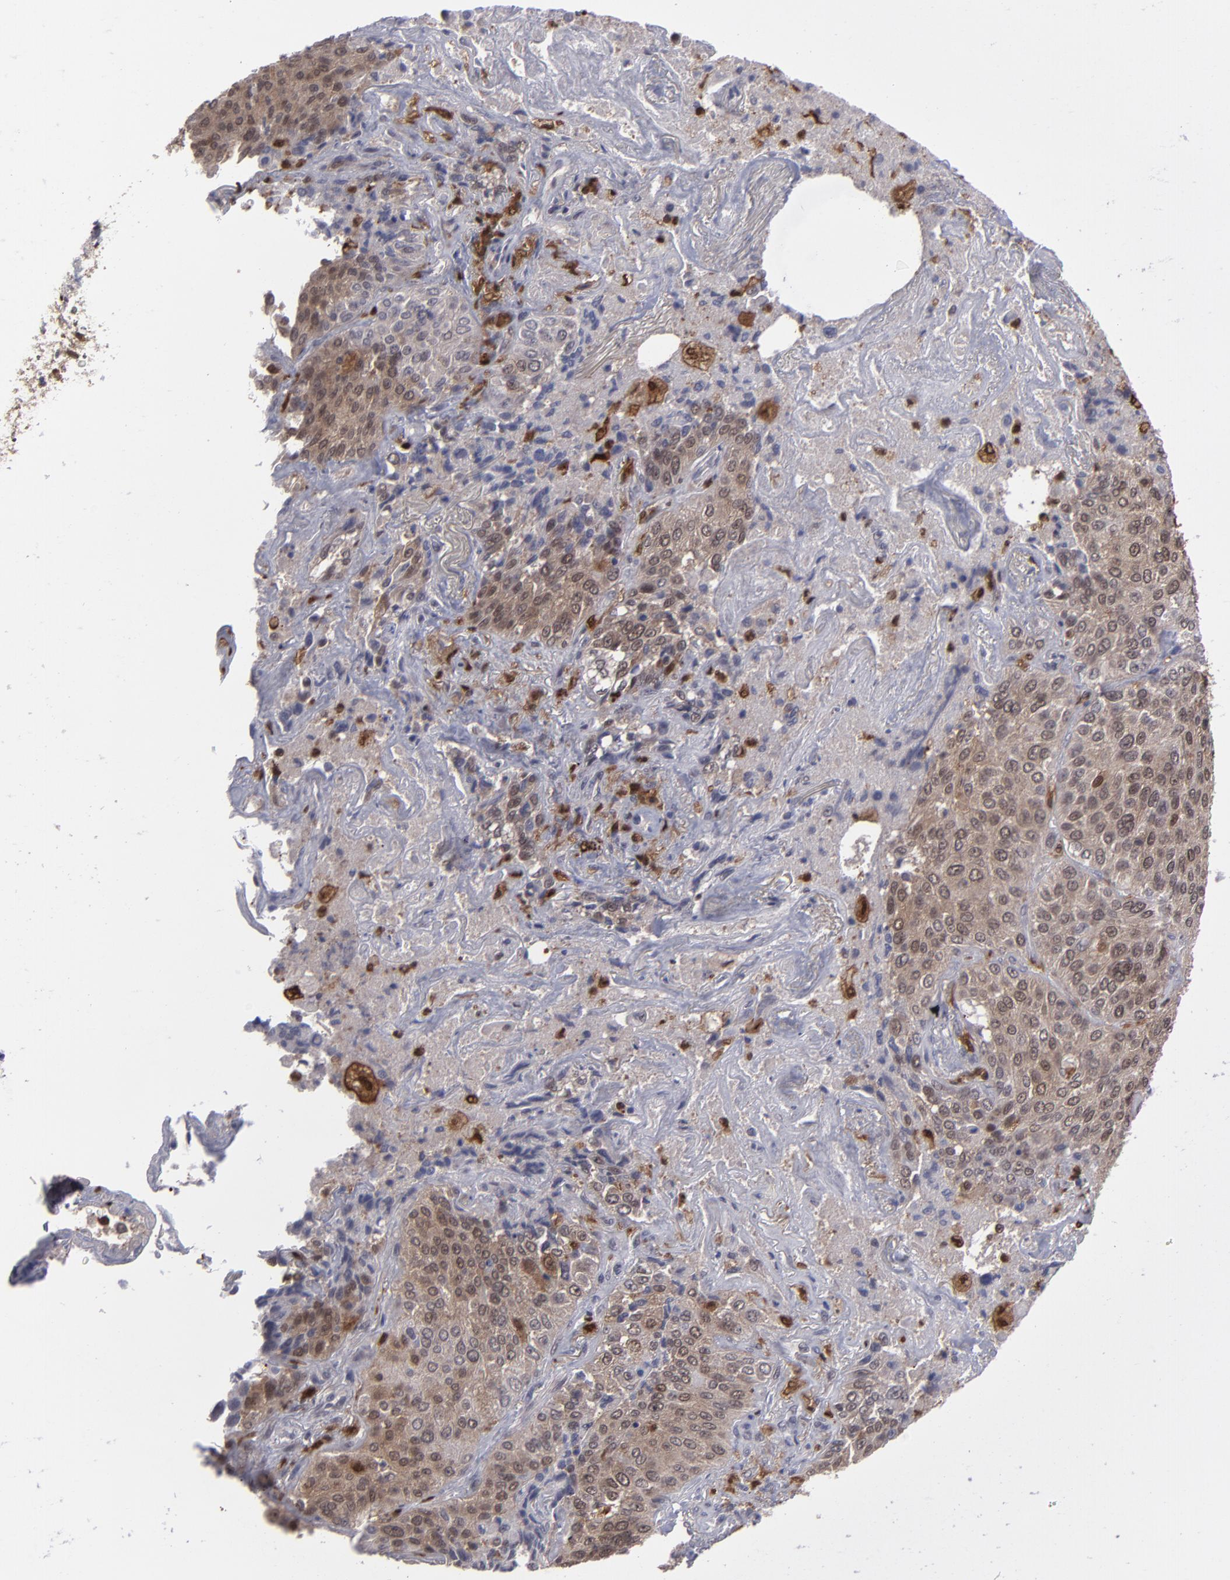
{"staining": {"intensity": "weak", "quantity": "25%-75%", "location": "cytoplasmic/membranous,nuclear"}, "tissue": "lung cancer", "cell_type": "Tumor cells", "image_type": "cancer", "snomed": [{"axis": "morphology", "description": "Squamous cell carcinoma, NOS"}, {"axis": "topography", "description": "Lung"}], "caption": "Weak cytoplasmic/membranous and nuclear positivity for a protein is appreciated in about 25%-75% of tumor cells of lung cancer using immunohistochemistry (IHC).", "gene": "GRB2", "patient": {"sex": "male", "age": 54}}